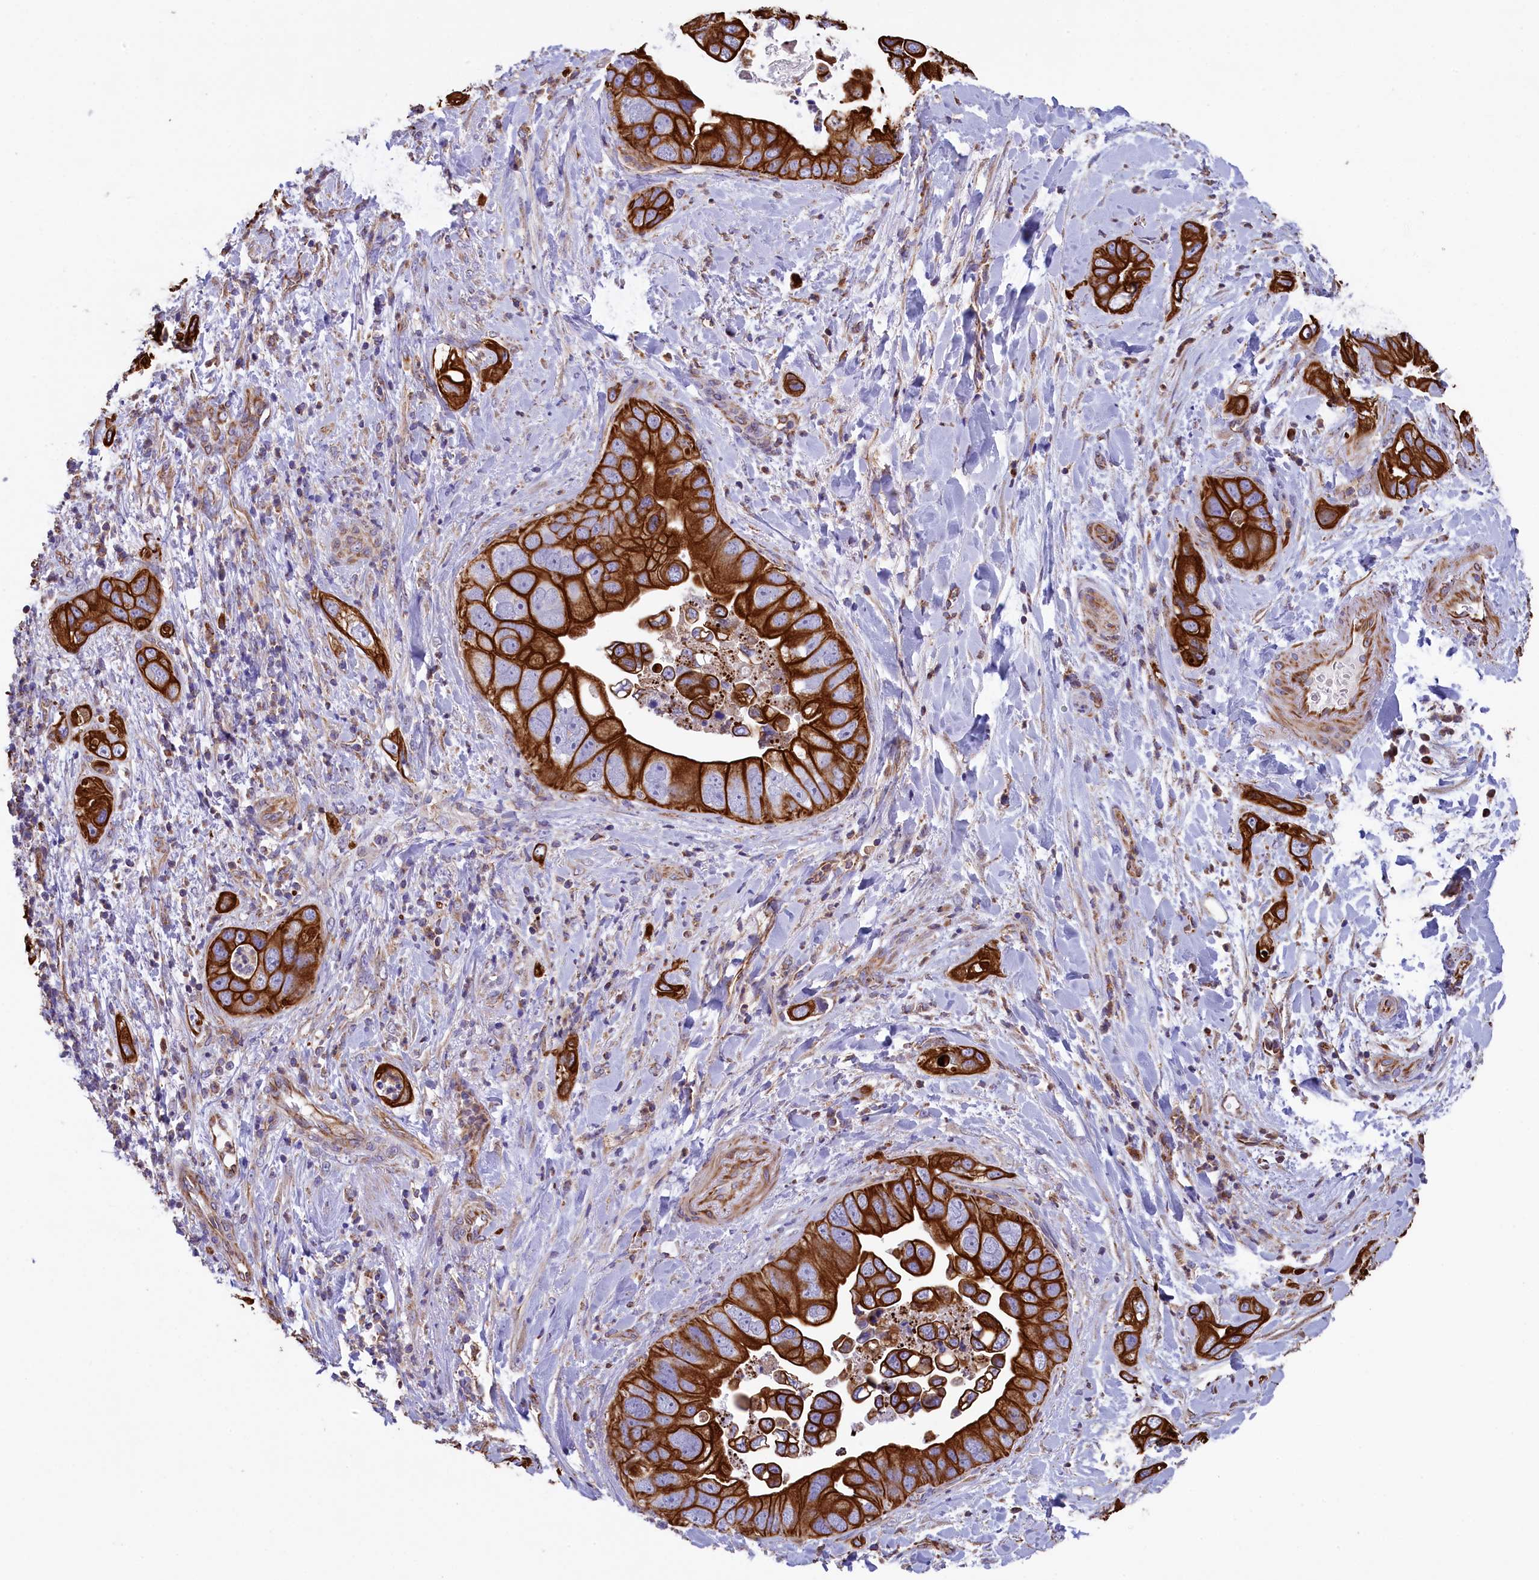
{"staining": {"intensity": "strong", "quantity": ">75%", "location": "cytoplasmic/membranous"}, "tissue": "pancreatic cancer", "cell_type": "Tumor cells", "image_type": "cancer", "snomed": [{"axis": "morphology", "description": "Adenocarcinoma, NOS"}, {"axis": "topography", "description": "Pancreas"}], "caption": "Immunohistochemical staining of human adenocarcinoma (pancreatic) exhibits high levels of strong cytoplasmic/membranous positivity in approximately >75% of tumor cells. Ihc stains the protein of interest in brown and the nuclei are stained blue.", "gene": "GATB", "patient": {"sex": "female", "age": 78}}